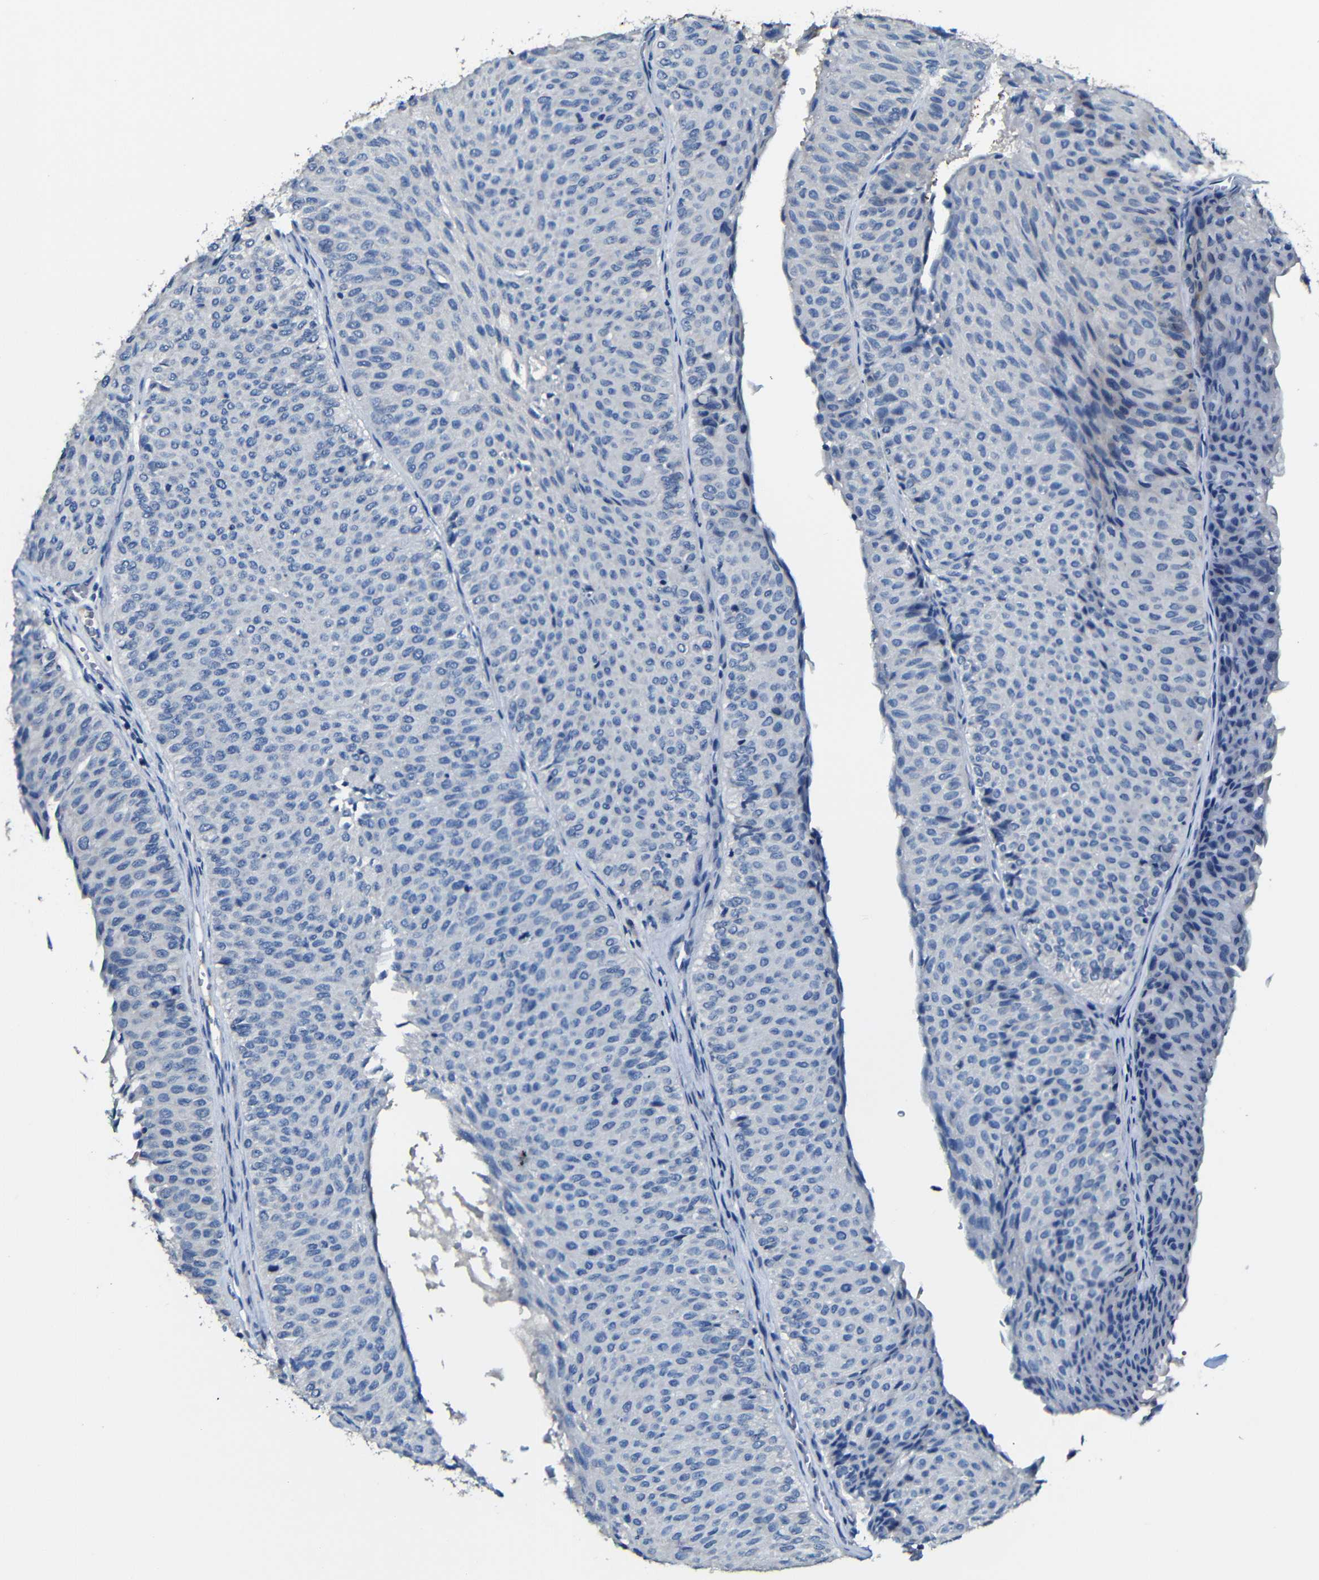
{"staining": {"intensity": "negative", "quantity": "none", "location": "none"}, "tissue": "urothelial cancer", "cell_type": "Tumor cells", "image_type": "cancer", "snomed": [{"axis": "morphology", "description": "Urothelial carcinoma, Low grade"}, {"axis": "topography", "description": "Urinary bladder"}], "caption": "Photomicrograph shows no significant protein staining in tumor cells of urothelial carcinoma (low-grade). (Stains: DAB (3,3'-diaminobenzidine) IHC with hematoxylin counter stain, Microscopy: brightfield microscopy at high magnification).", "gene": "ACKR2", "patient": {"sex": "male", "age": 78}}